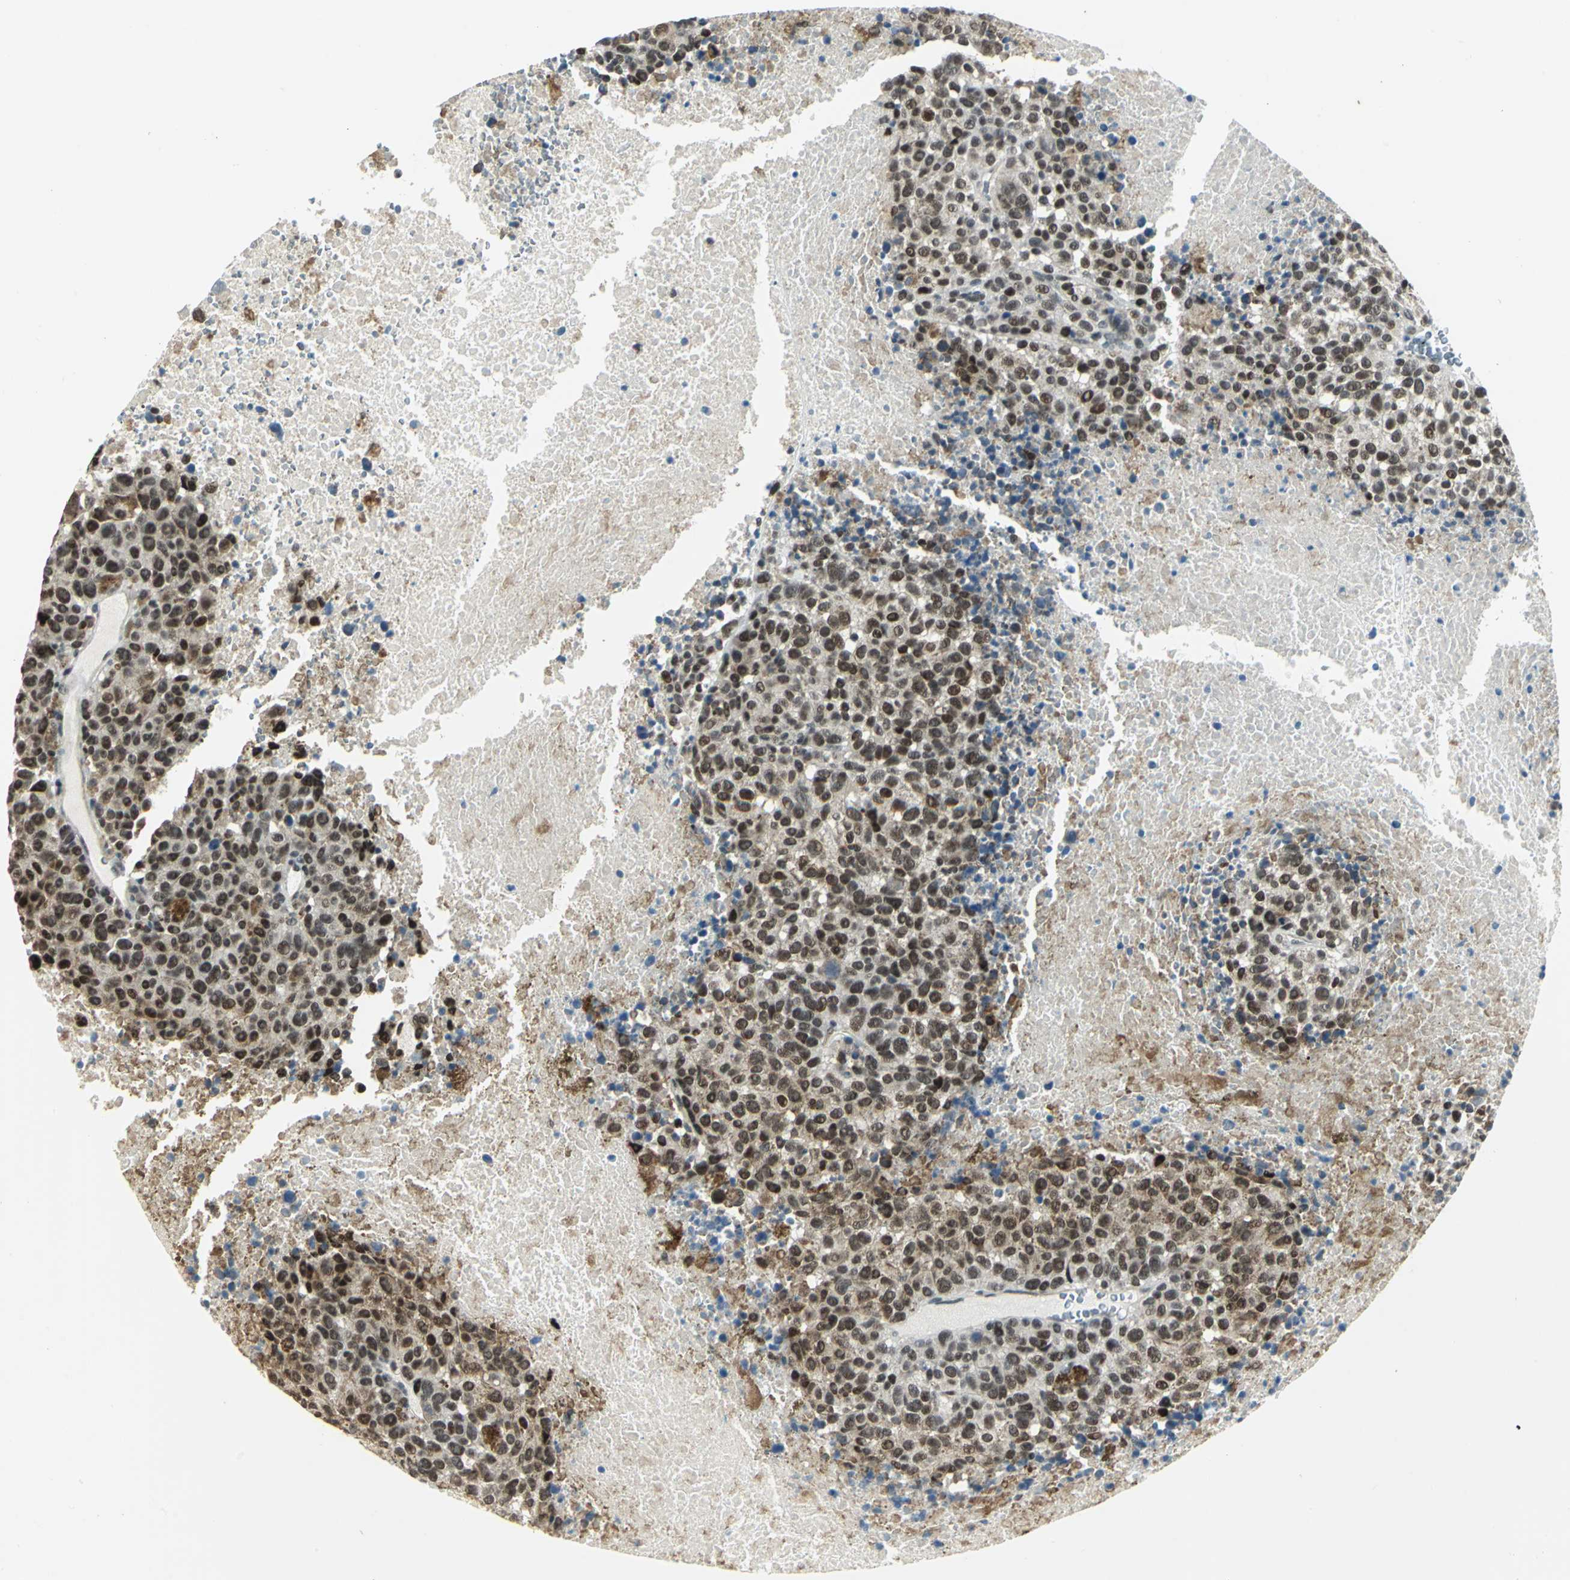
{"staining": {"intensity": "moderate", "quantity": ">75%", "location": "cytoplasmic/membranous,nuclear"}, "tissue": "melanoma", "cell_type": "Tumor cells", "image_type": "cancer", "snomed": [{"axis": "morphology", "description": "Malignant melanoma, Metastatic site"}, {"axis": "topography", "description": "Cerebral cortex"}], "caption": "Brown immunohistochemical staining in human melanoma displays moderate cytoplasmic/membranous and nuclear positivity in approximately >75% of tumor cells.", "gene": "MTA1", "patient": {"sex": "female", "age": 52}}